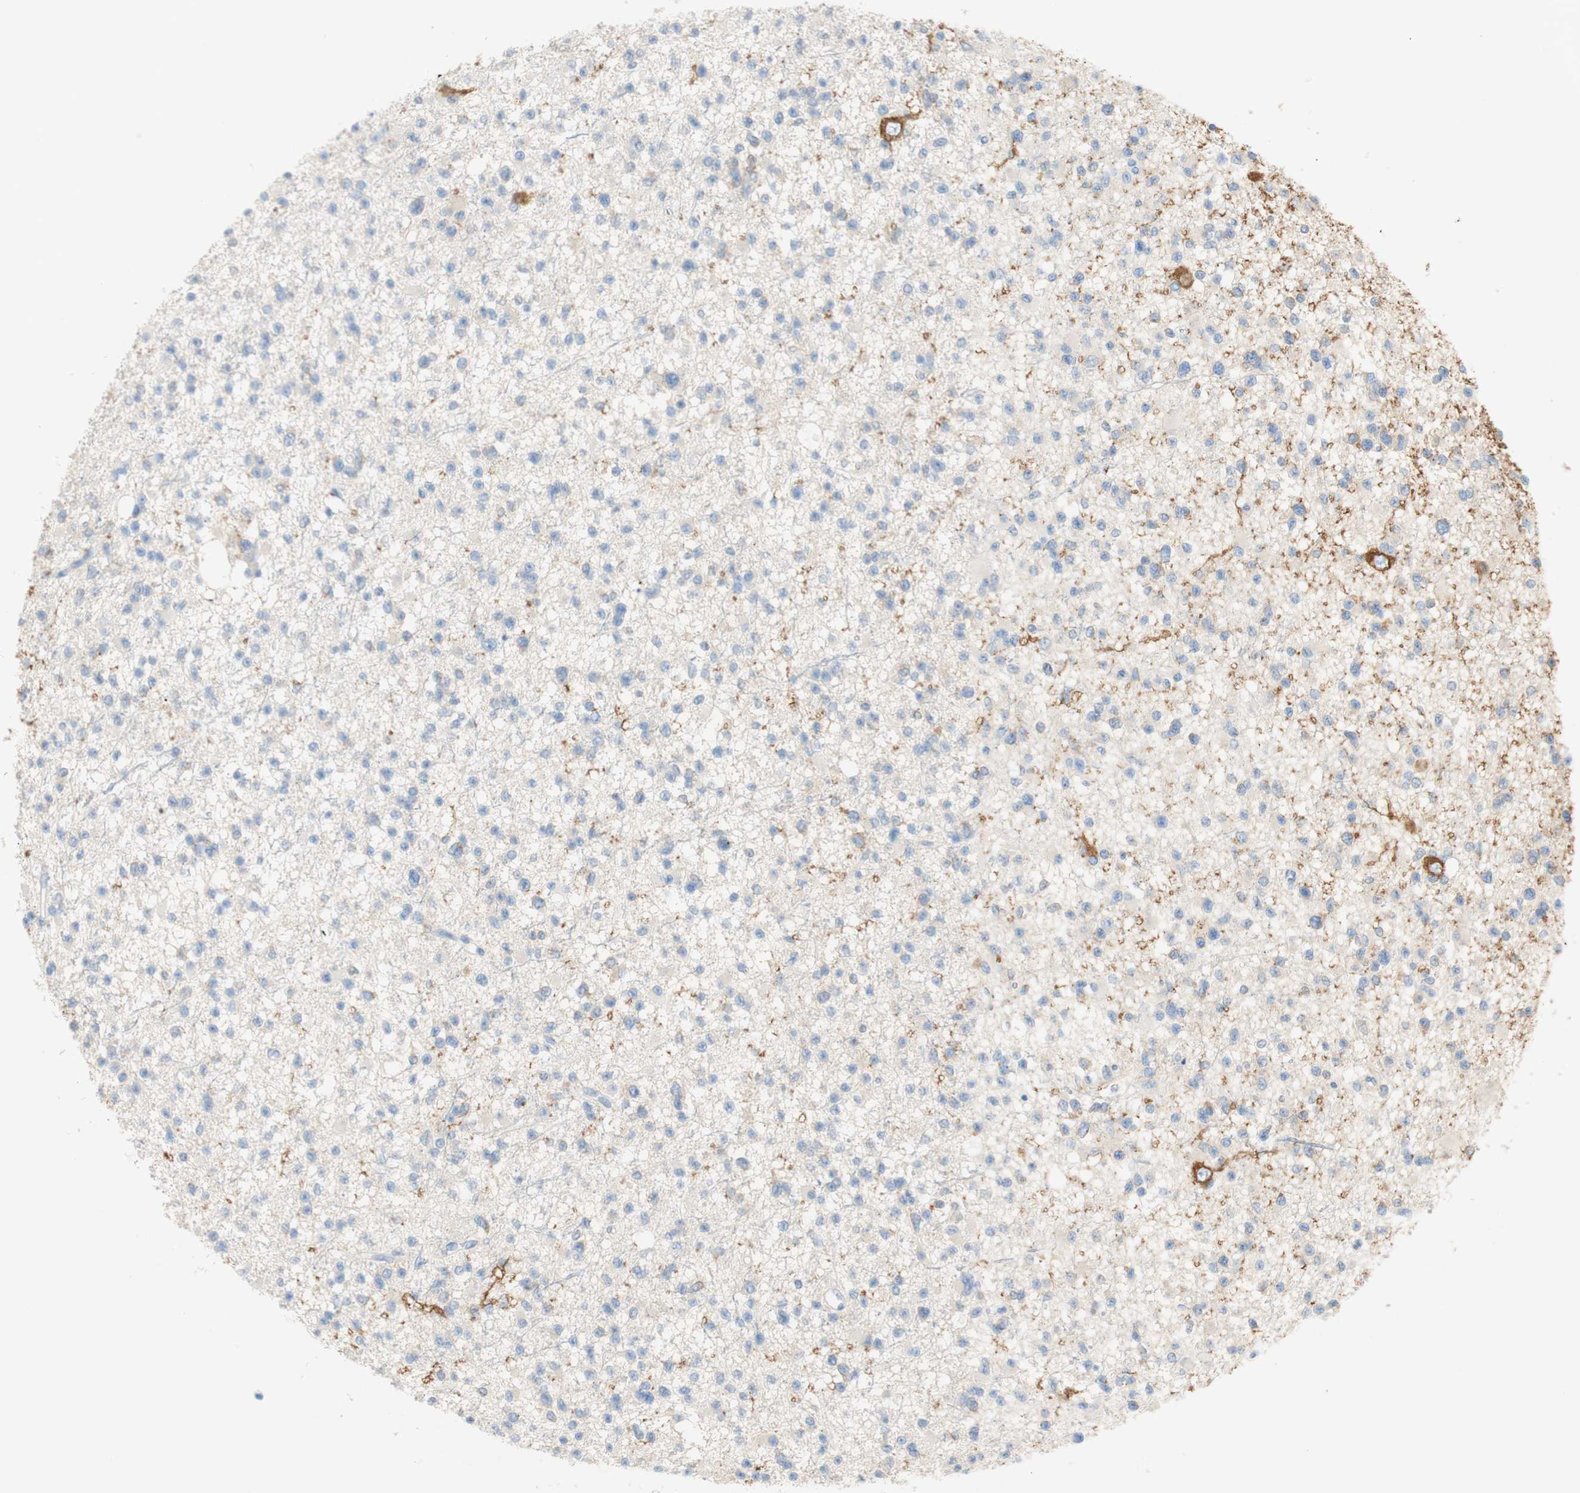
{"staining": {"intensity": "negative", "quantity": "none", "location": "none"}, "tissue": "glioma", "cell_type": "Tumor cells", "image_type": "cancer", "snomed": [{"axis": "morphology", "description": "Glioma, malignant, Low grade"}, {"axis": "topography", "description": "Brain"}], "caption": "DAB (3,3'-diaminobenzidine) immunohistochemical staining of human glioma reveals no significant staining in tumor cells.", "gene": "ATP2B1", "patient": {"sex": "female", "age": 22}}